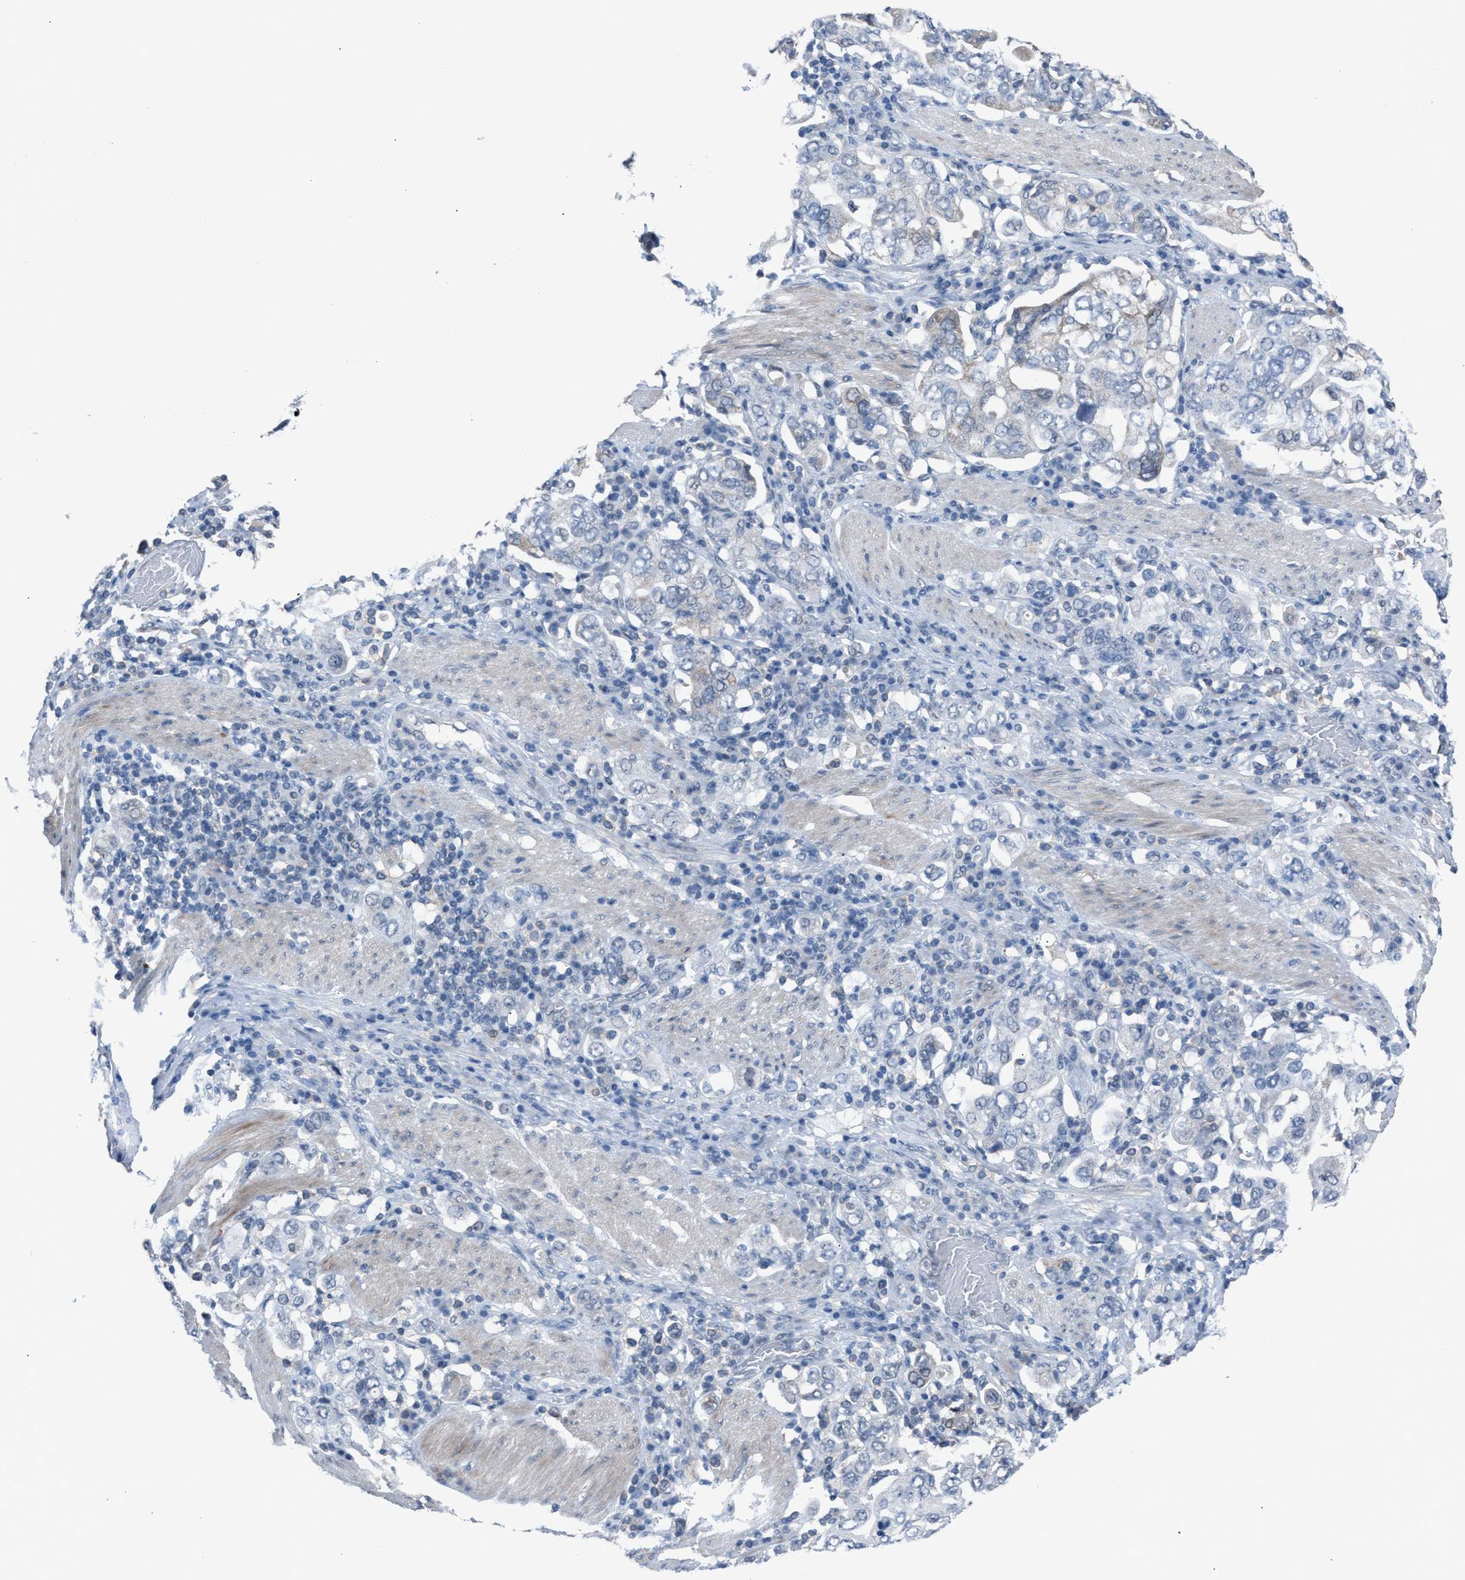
{"staining": {"intensity": "weak", "quantity": "<25%", "location": "cytoplasmic/membranous"}, "tissue": "stomach cancer", "cell_type": "Tumor cells", "image_type": "cancer", "snomed": [{"axis": "morphology", "description": "Adenocarcinoma, NOS"}, {"axis": "topography", "description": "Stomach, upper"}], "caption": "This is a photomicrograph of immunohistochemistry staining of stomach cancer, which shows no positivity in tumor cells.", "gene": "ANAPC11", "patient": {"sex": "male", "age": 62}}